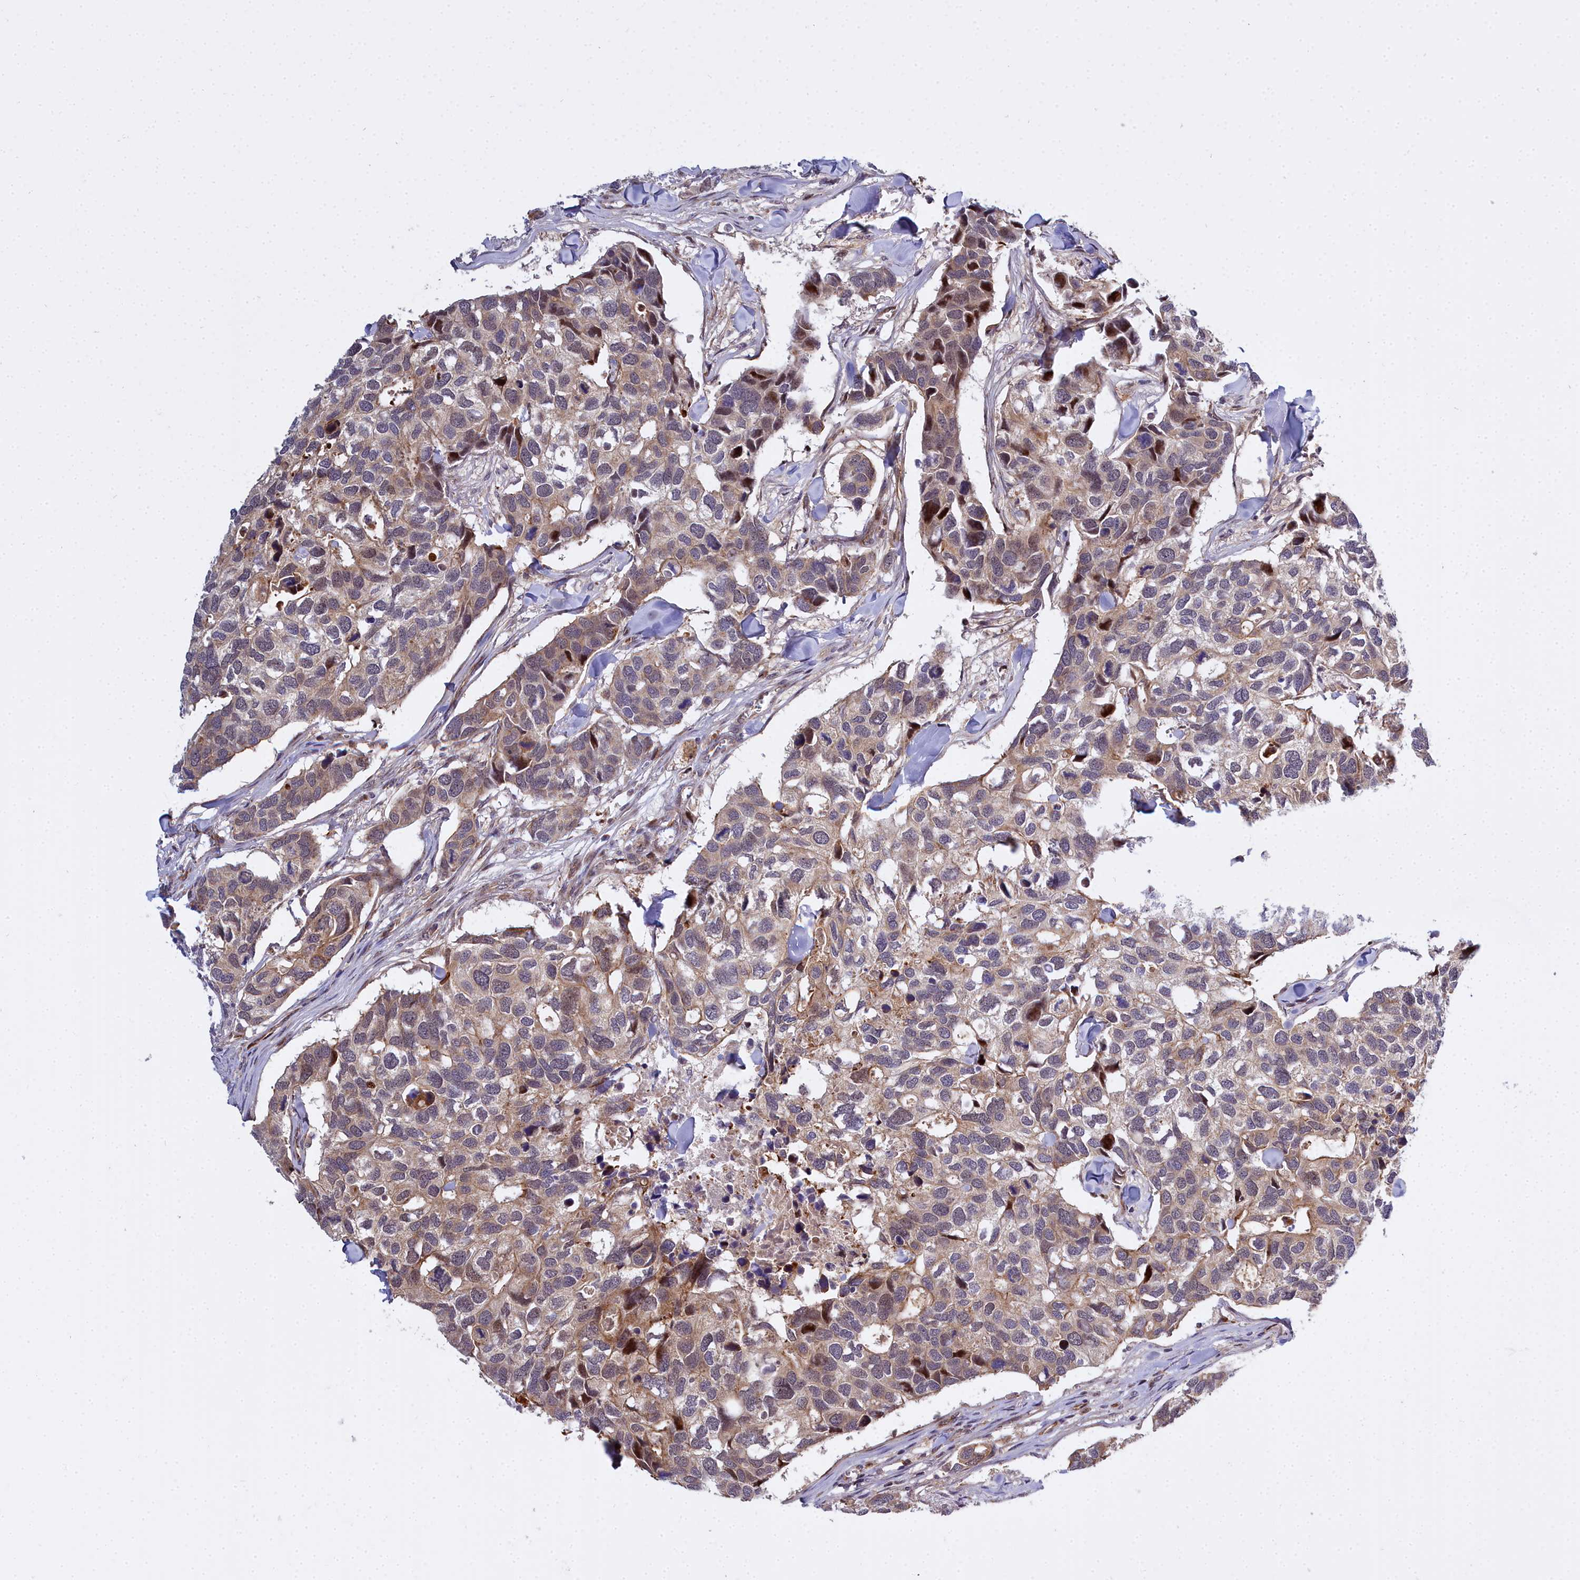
{"staining": {"intensity": "moderate", "quantity": "<25%", "location": "cytoplasmic/membranous,nuclear"}, "tissue": "breast cancer", "cell_type": "Tumor cells", "image_type": "cancer", "snomed": [{"axis": "morphology", "description": "Duct carcinoma"}, {"axis": "topography", "description": "Breast"}], "caption": "Human invasive ductal carcinoma (breast) stained for a protein (brown) reveals moderate cytoplasmic/membranous and nuclear positive staining in about <25% of tumor cells.", "gene": "MRPS11", "patient": {"sex": "female", "age": 83}}